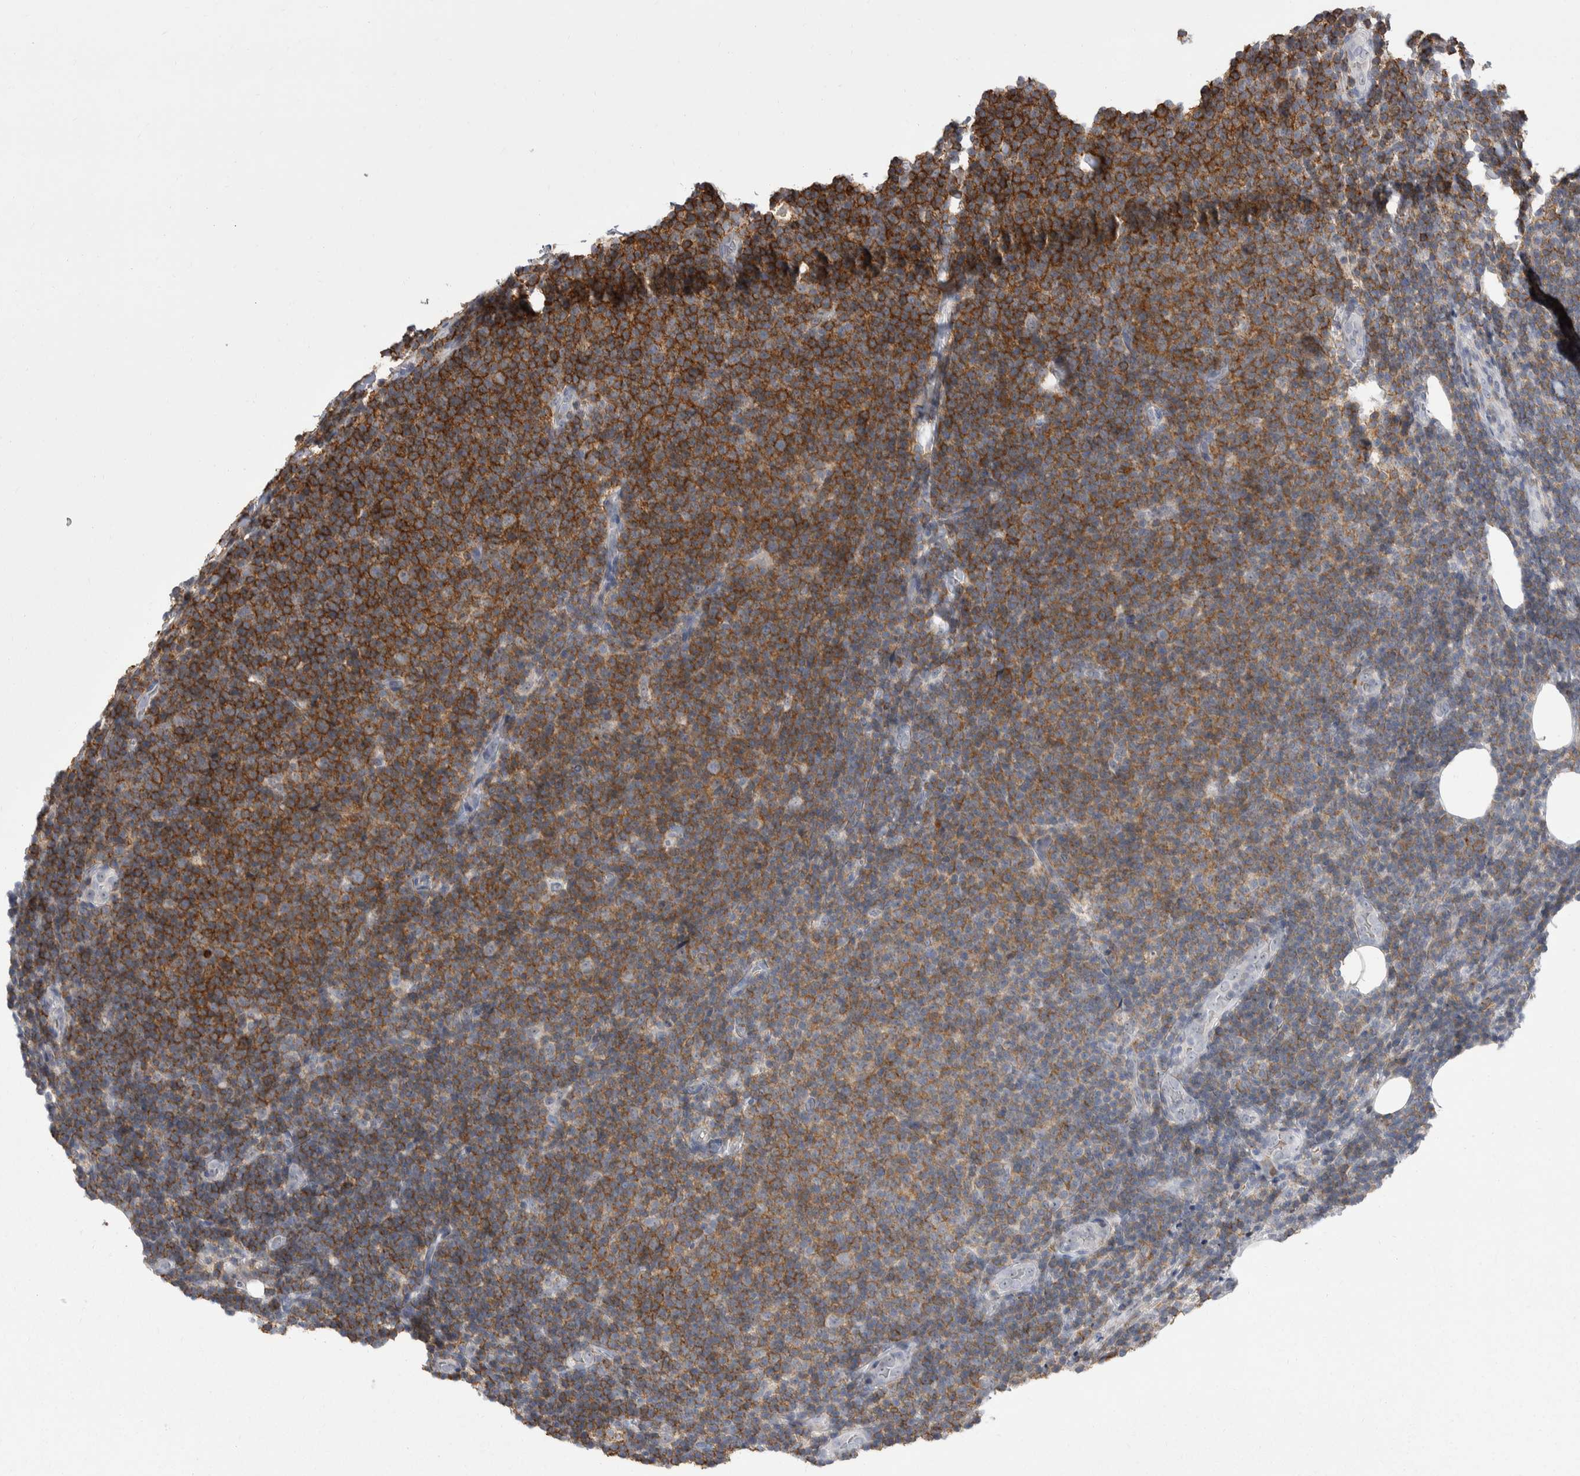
{"staining": {"intensity": "moderate", "quantity": ">75%", "location": "cytoplasmic/membranous"}, "tissue": "lymphoma", "cell_type": "Tumor cells", "image_type": "cancer", "snomed": [{"axis": "morphology", "description": "Malignant lymphoma, non-Hodgkin's type, Low grade"}, {"axis": "topography", "description": "Lymph node"}], "caption": "This micrograph demonstrates immunohistochemistry (IHC) staining of low-grade malignant lymphoma, non-Hodgkin's type, with medium moderate cytoplasmic/membranous positivity in approximately >75% of tumor cells.", "gene": "CEP295NL", "patient": {"sex": "male", "age": 66}}